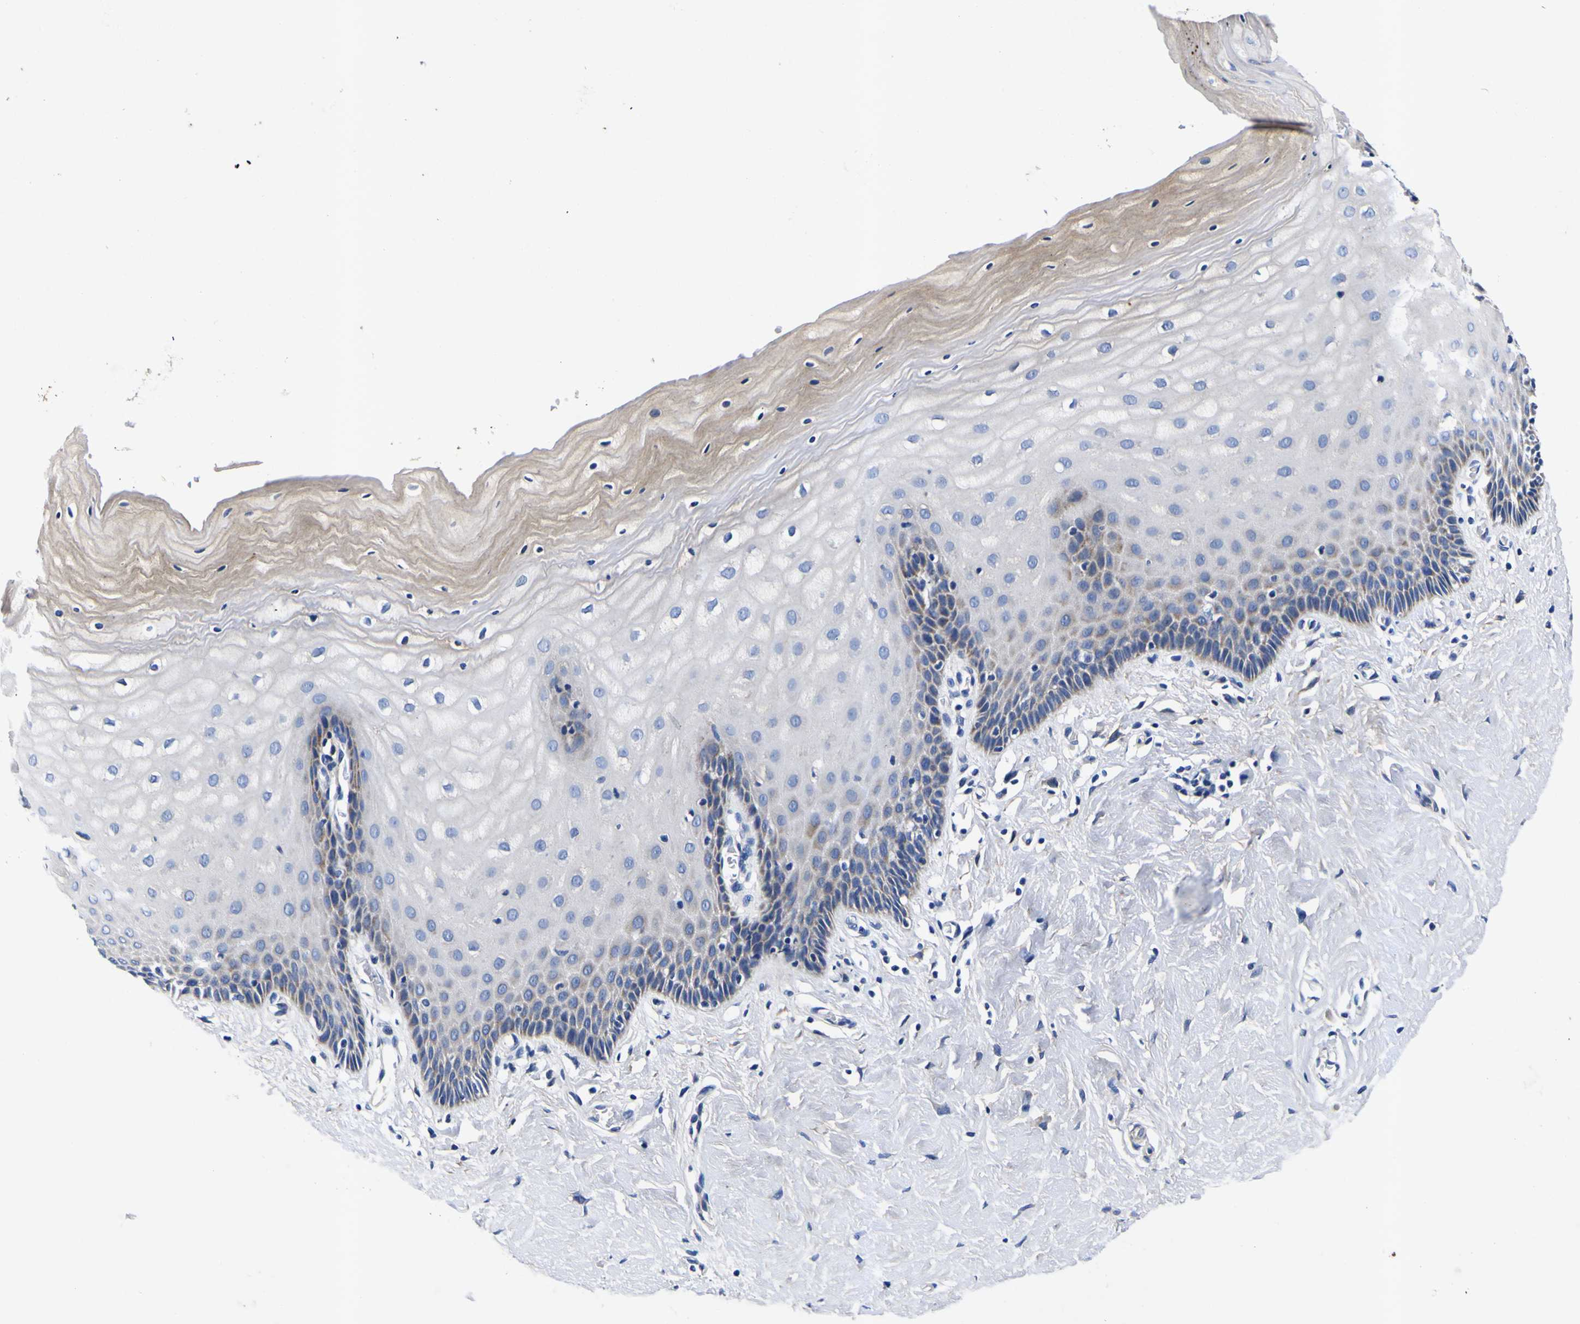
{"staining": {"intensity": "negative", "quantity": "none", "location": "none"}, "tissue": "cervix", "cell_type": "Glandular cells", "image_type": "normal", "snomed": [{"axis": "morphology", "description": "Normal tissue, NOS"}, {"axis": "topography", "description": "Cervix"}], "caption": "Immunohistochemical staining of unremarkable cervix demonstrates no significant staining in glandular cells. Nuclei are stained in blue.", "gene": "VASN", "patient": {"sex": "female", "age": 55}}